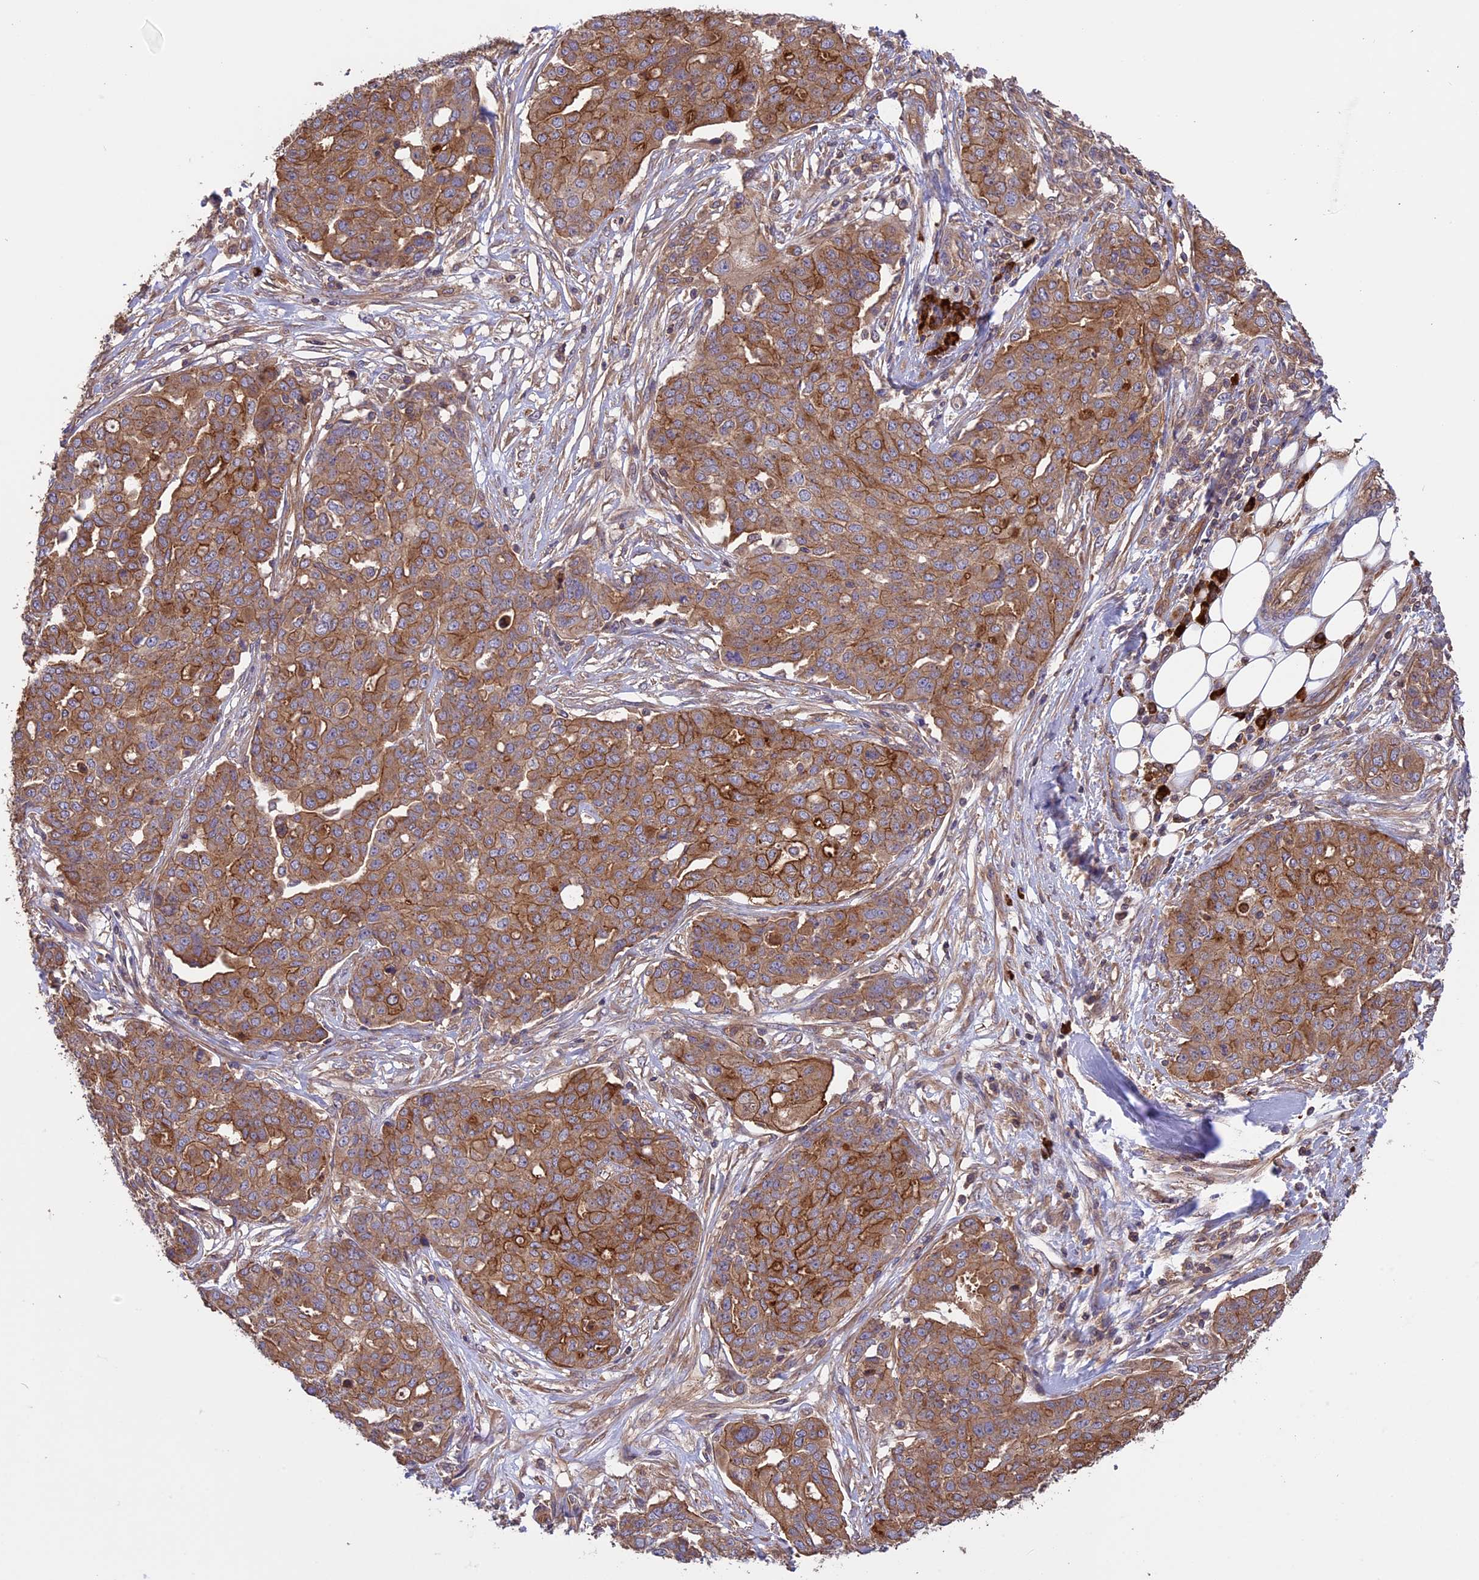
{"staining": {"intensity": "moderate", "quantity": ">75%", "location": "cytoplasmic/membranous"}, "tissue": "ovarian cancer", "cell_type": "Tumor cells", "image_type": "cancer", "snomed": [{"axis": "morphology", "description": "Cystadenocarcinoma, serous, NOS"}, {"axis": "topography", "description": "Soft tissue"}, {"axis": "topography", "description": "Ovary"}], "caption": "Brown immunohistochemical staining in human ovarian cancer demonstrates moderate cytoplasmic/membranous expression in approximately >75% of tumor cells.", "gene": "GAS8", "patient": {"sex": "female", "age": 57}}